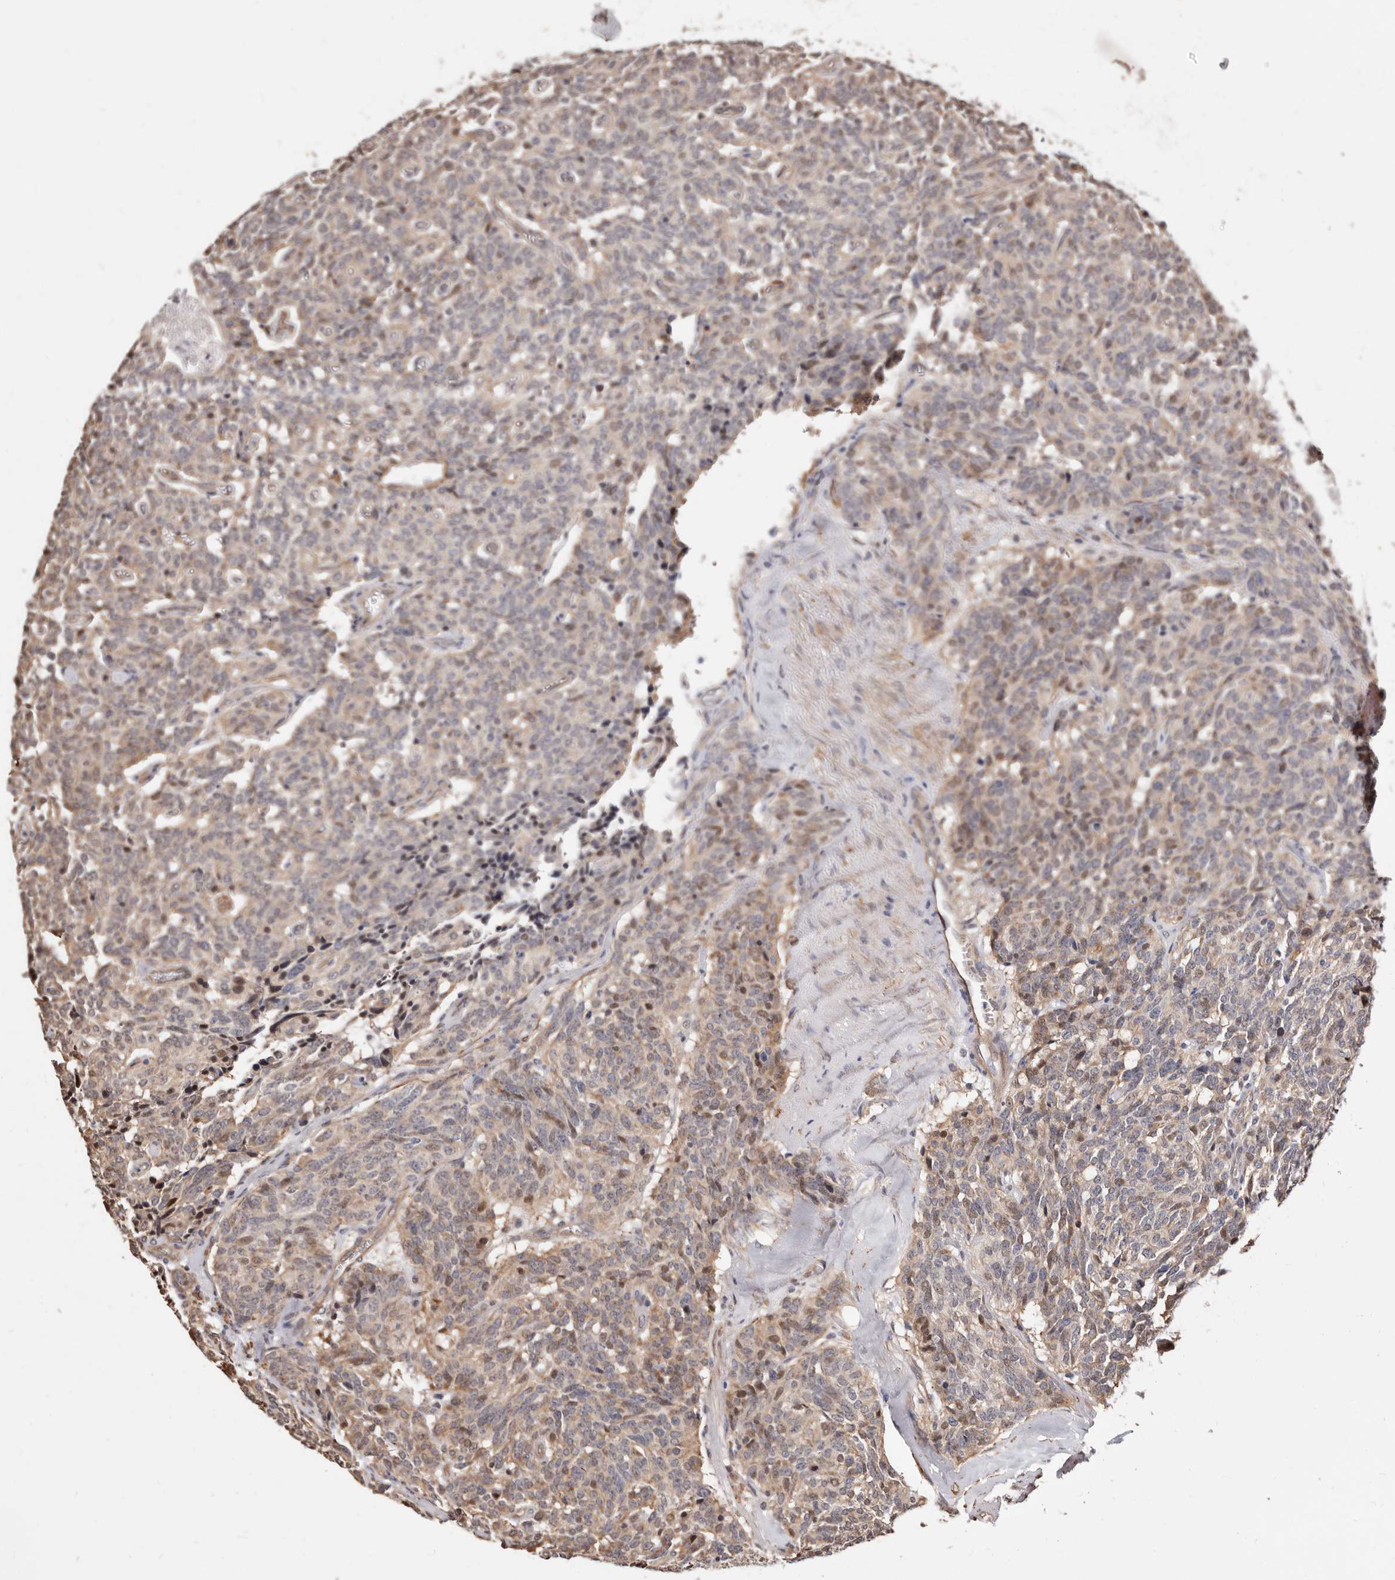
{"staining": {"intensity": "weak", "quantity": "25%-75%", "location": "cytoplasmic/membranous,nuclear"}, "tissue": "carcinoid", "cell_type": "Tumor cells", "image_type": "cancer", "snomed": [{"axis": "morphology", "description": "Carcinoid, malignant, NOS"}, {"axis": "topography", "description": "Lung"}], "caption": "A brown stain labels weak cytoplasmic/membranous and nuclear expression of a protein in human carcinoid tumor cells. The staining was performed using DAB (3,3'-diaminobenzidine) to visualize the protein expression in brown, while the nuclei were stained in blue with hematoxylin (Magnification: 20x).", "gene": "TRIP13", "patient": {"sex": "female", "age": 46}}